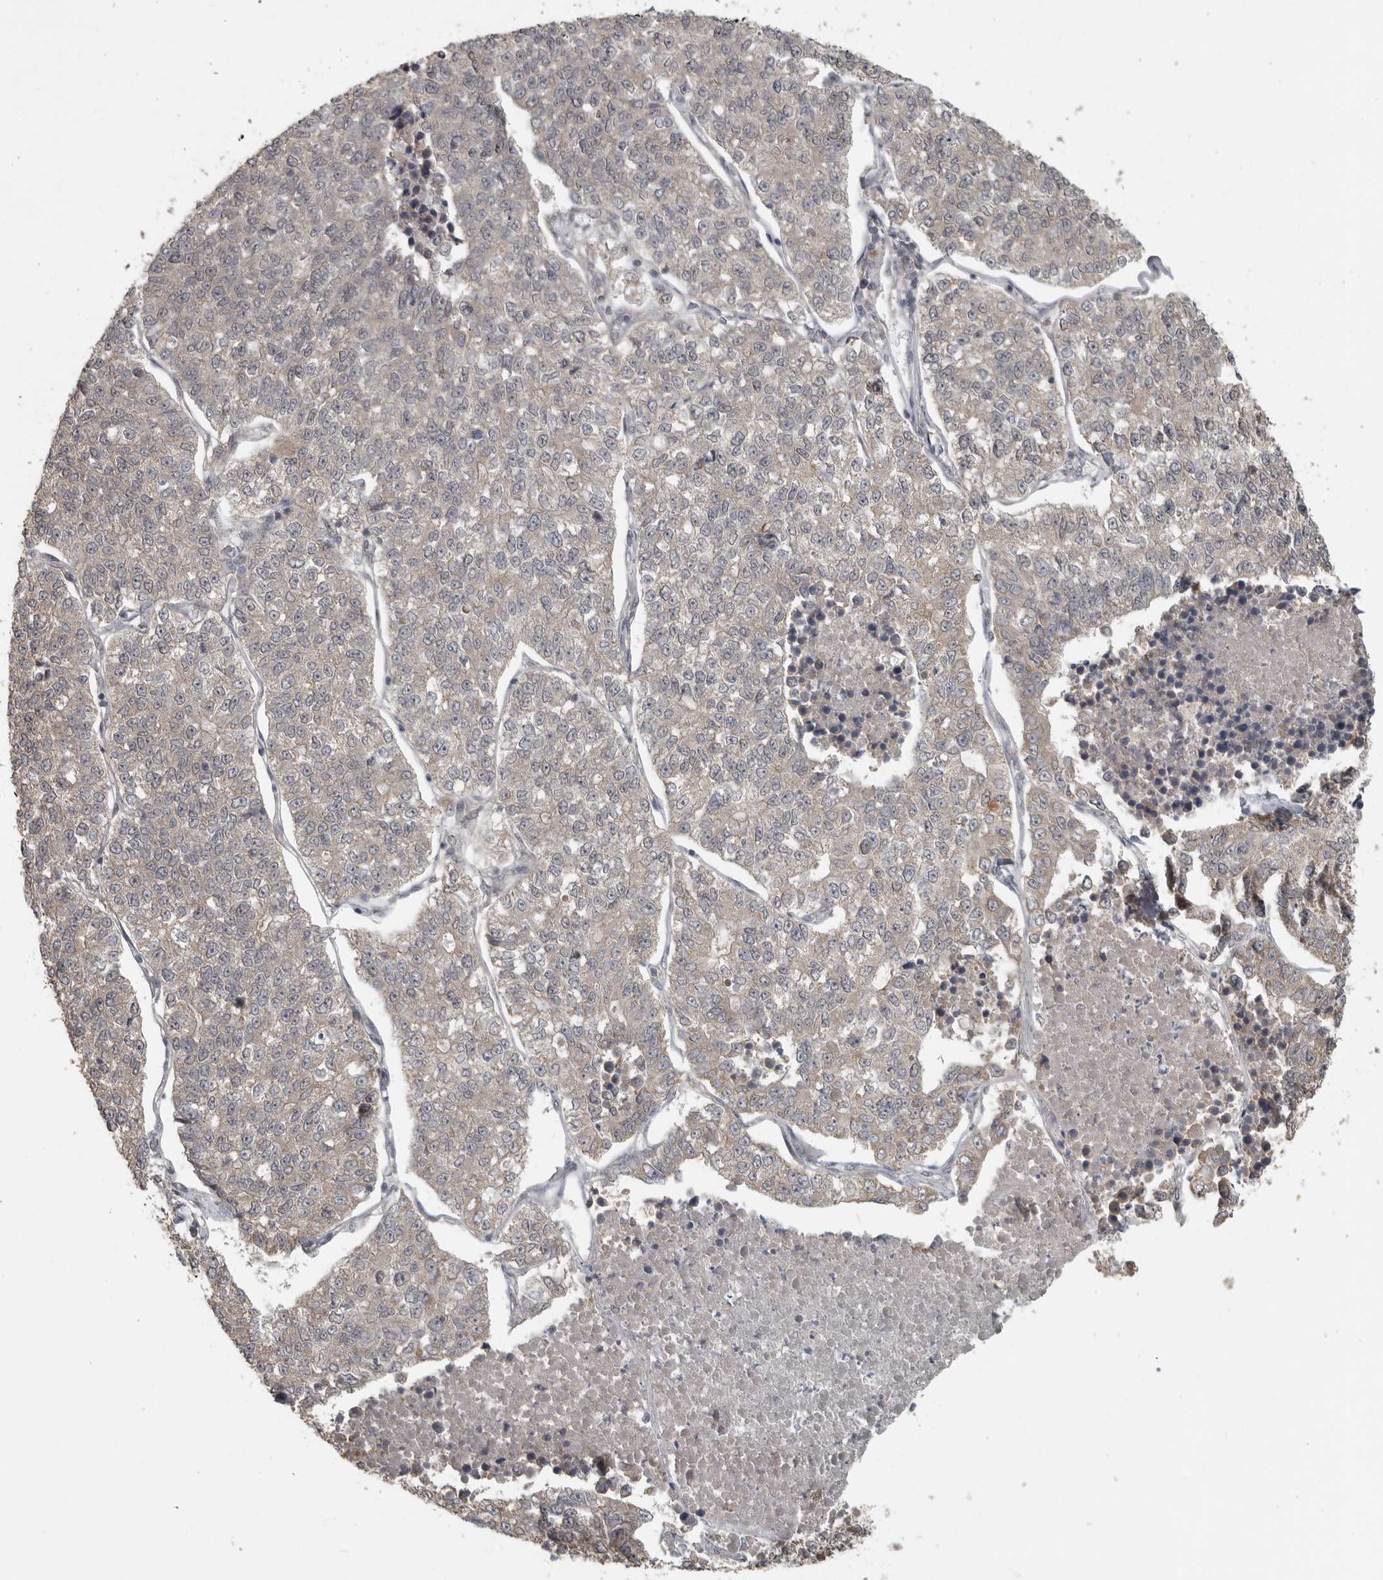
{"staining": {"intensity": "negative", "quantity": "none", "location": "none"}, "tissue": "lung cancer", "cell_type": "Tumor cells", "image_type": "cancer", "snomed": [{"axis": "morphology", "description": "Adenocarcinoma, NOS"}, {"axis": "topography", "description": "Lung"}], "caption": "Human lung cancer stained for a protein using IHC shows no expression in tumor cells.", "gene": "LLGL1", "patient": {"sex": "male", "age": 49}}